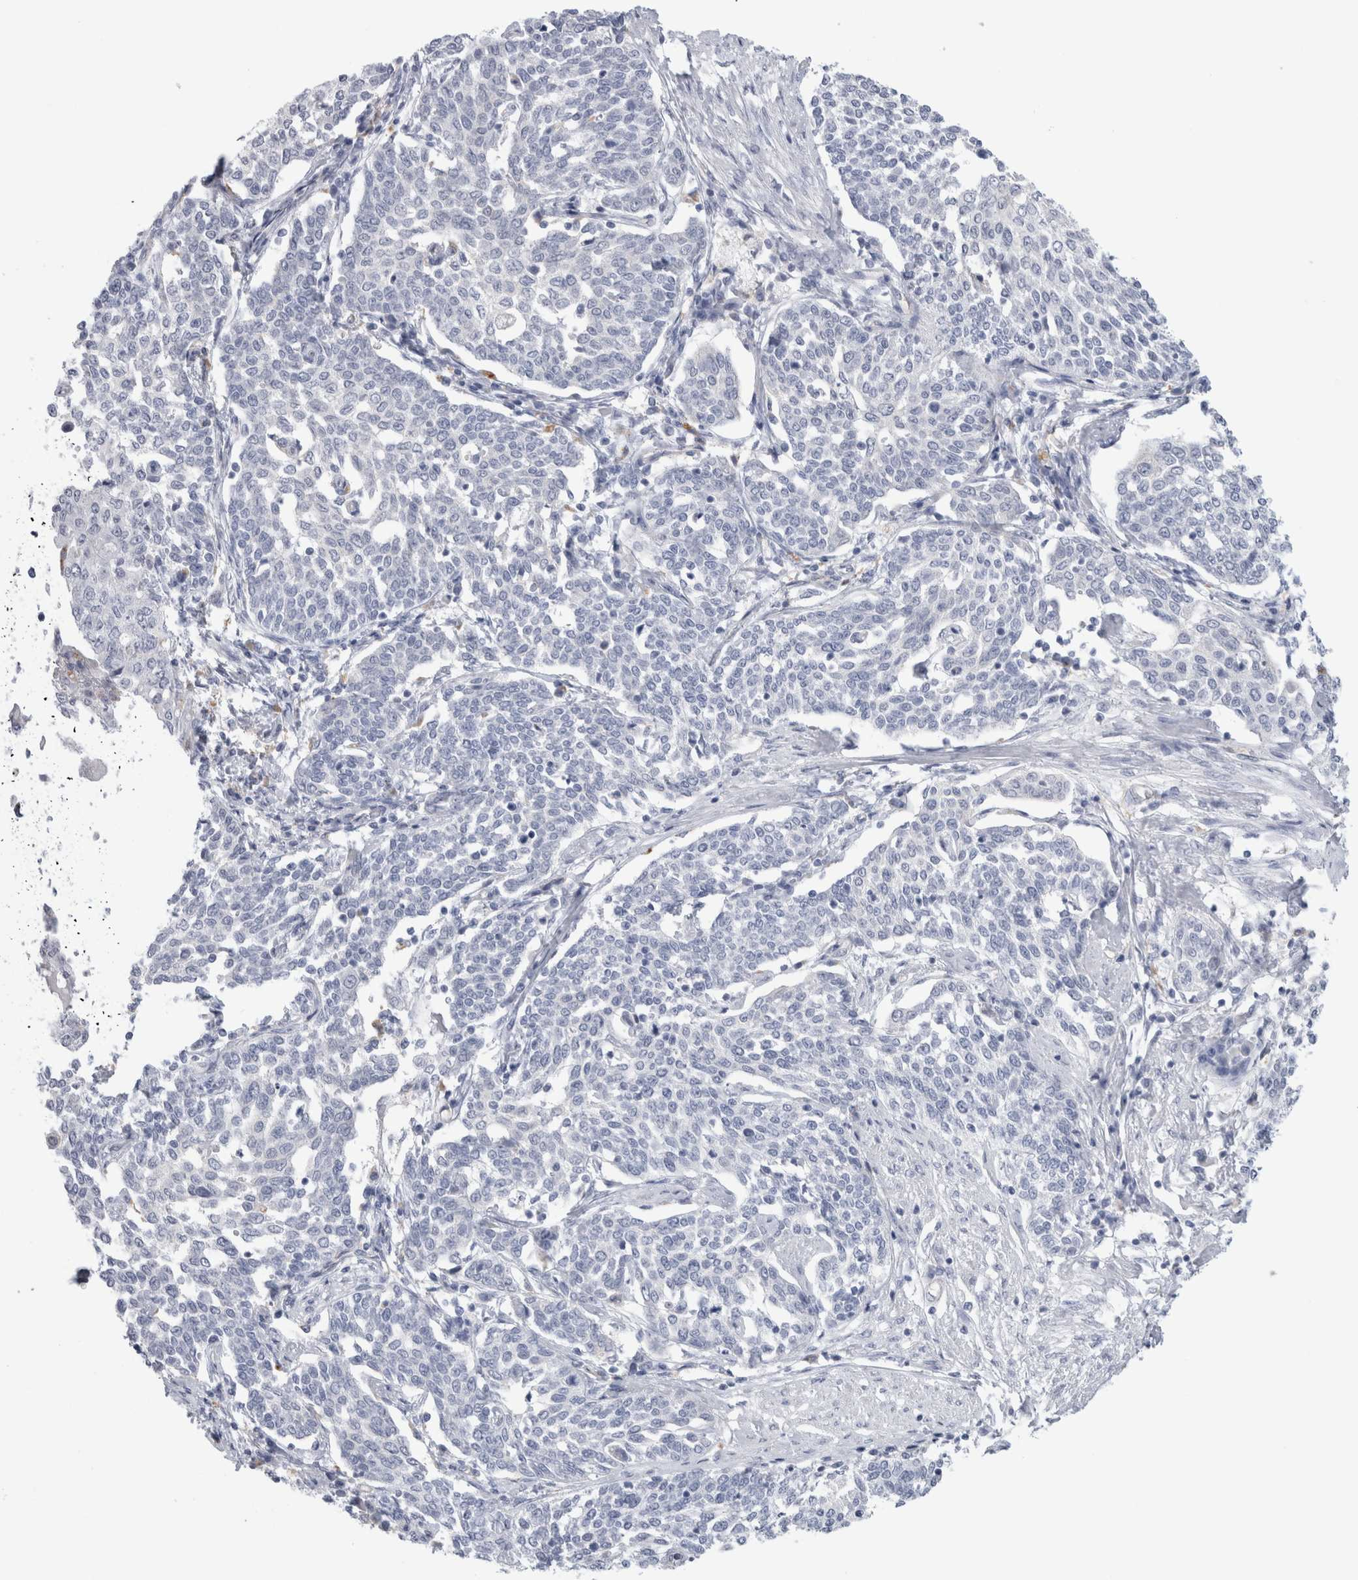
{"staining": {"intensity": "negative", "quantity": "none", "location": "none"}, "tissue": "cervical cancer", "cell_type": "Tumor cells", "image_type": "cancer", "snomed": [{"axis": "morphology", "description": "Squamous cell carcinoma, NOS"}, {"axis": "topography", "description": "Cervix"}], "caption": "Squamous cell carcinoma (cervical) stained for a protein using immunohistochemistry (IHC) shows no staining tumor cells.", "gene": "ANKMY1", "patient": {"sex": "female", "age": 34}}